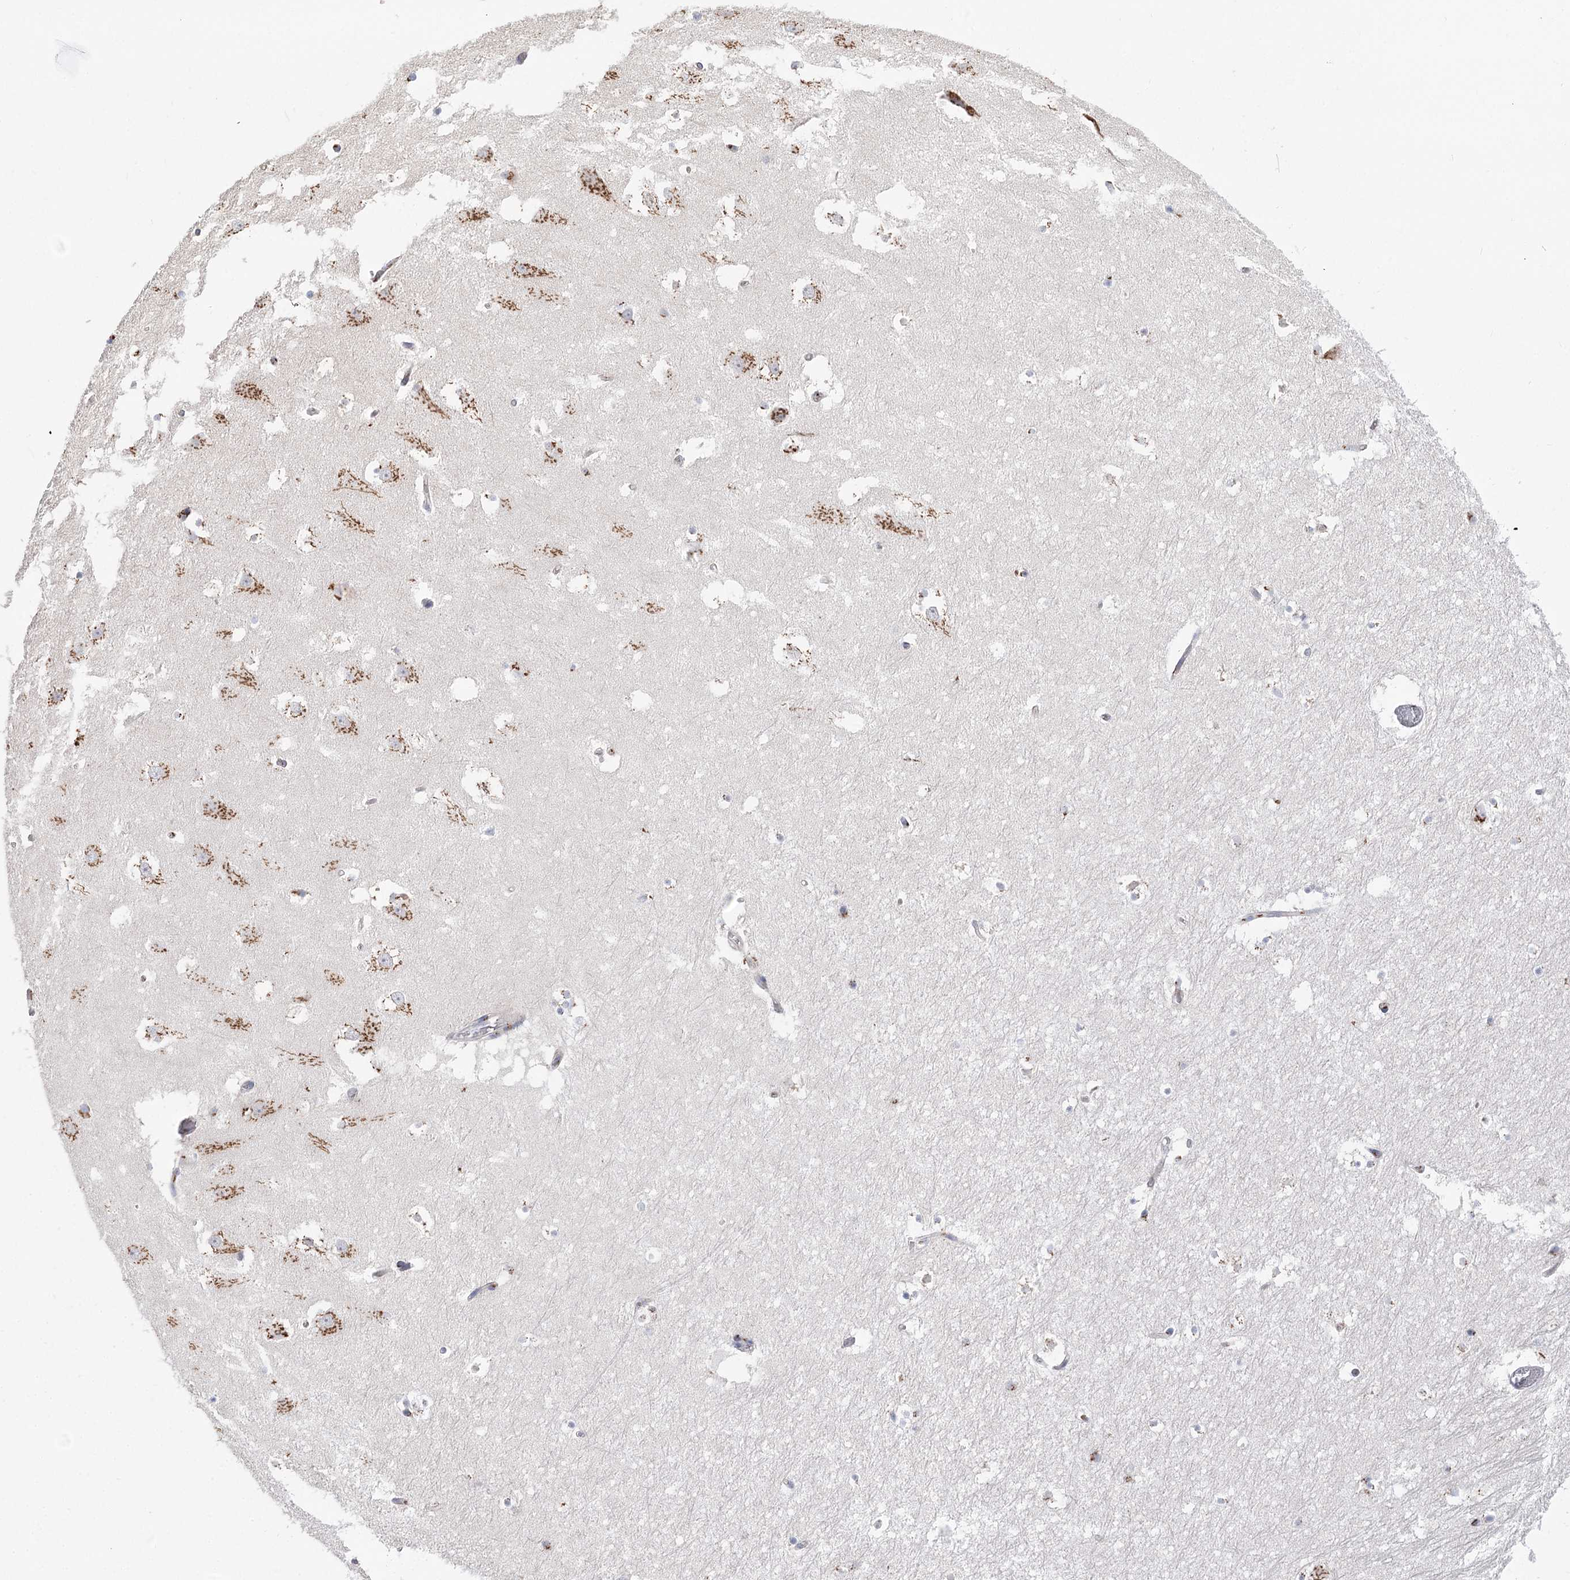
{"staining": {"intensity": "moderate", "quantity": "25%-75%", "location": "cytoplasmic/membranous"}, "tissue": "hippocampus", "cell_type": "Glial cells", "image_type": "normal", "snomed": [{"axis": "morphology", "description": "Normal tissue, NOS"}, {"axis": "topography", "description": "Hippocampus"}], "caption": "Glial cells show medium levels of moderate cytoplasmic/membranous expression in about 25%-75% of cells in benign human hippocampus.", "gene": "TMEM165", "patient": {"sex": "female", "age": 52}}